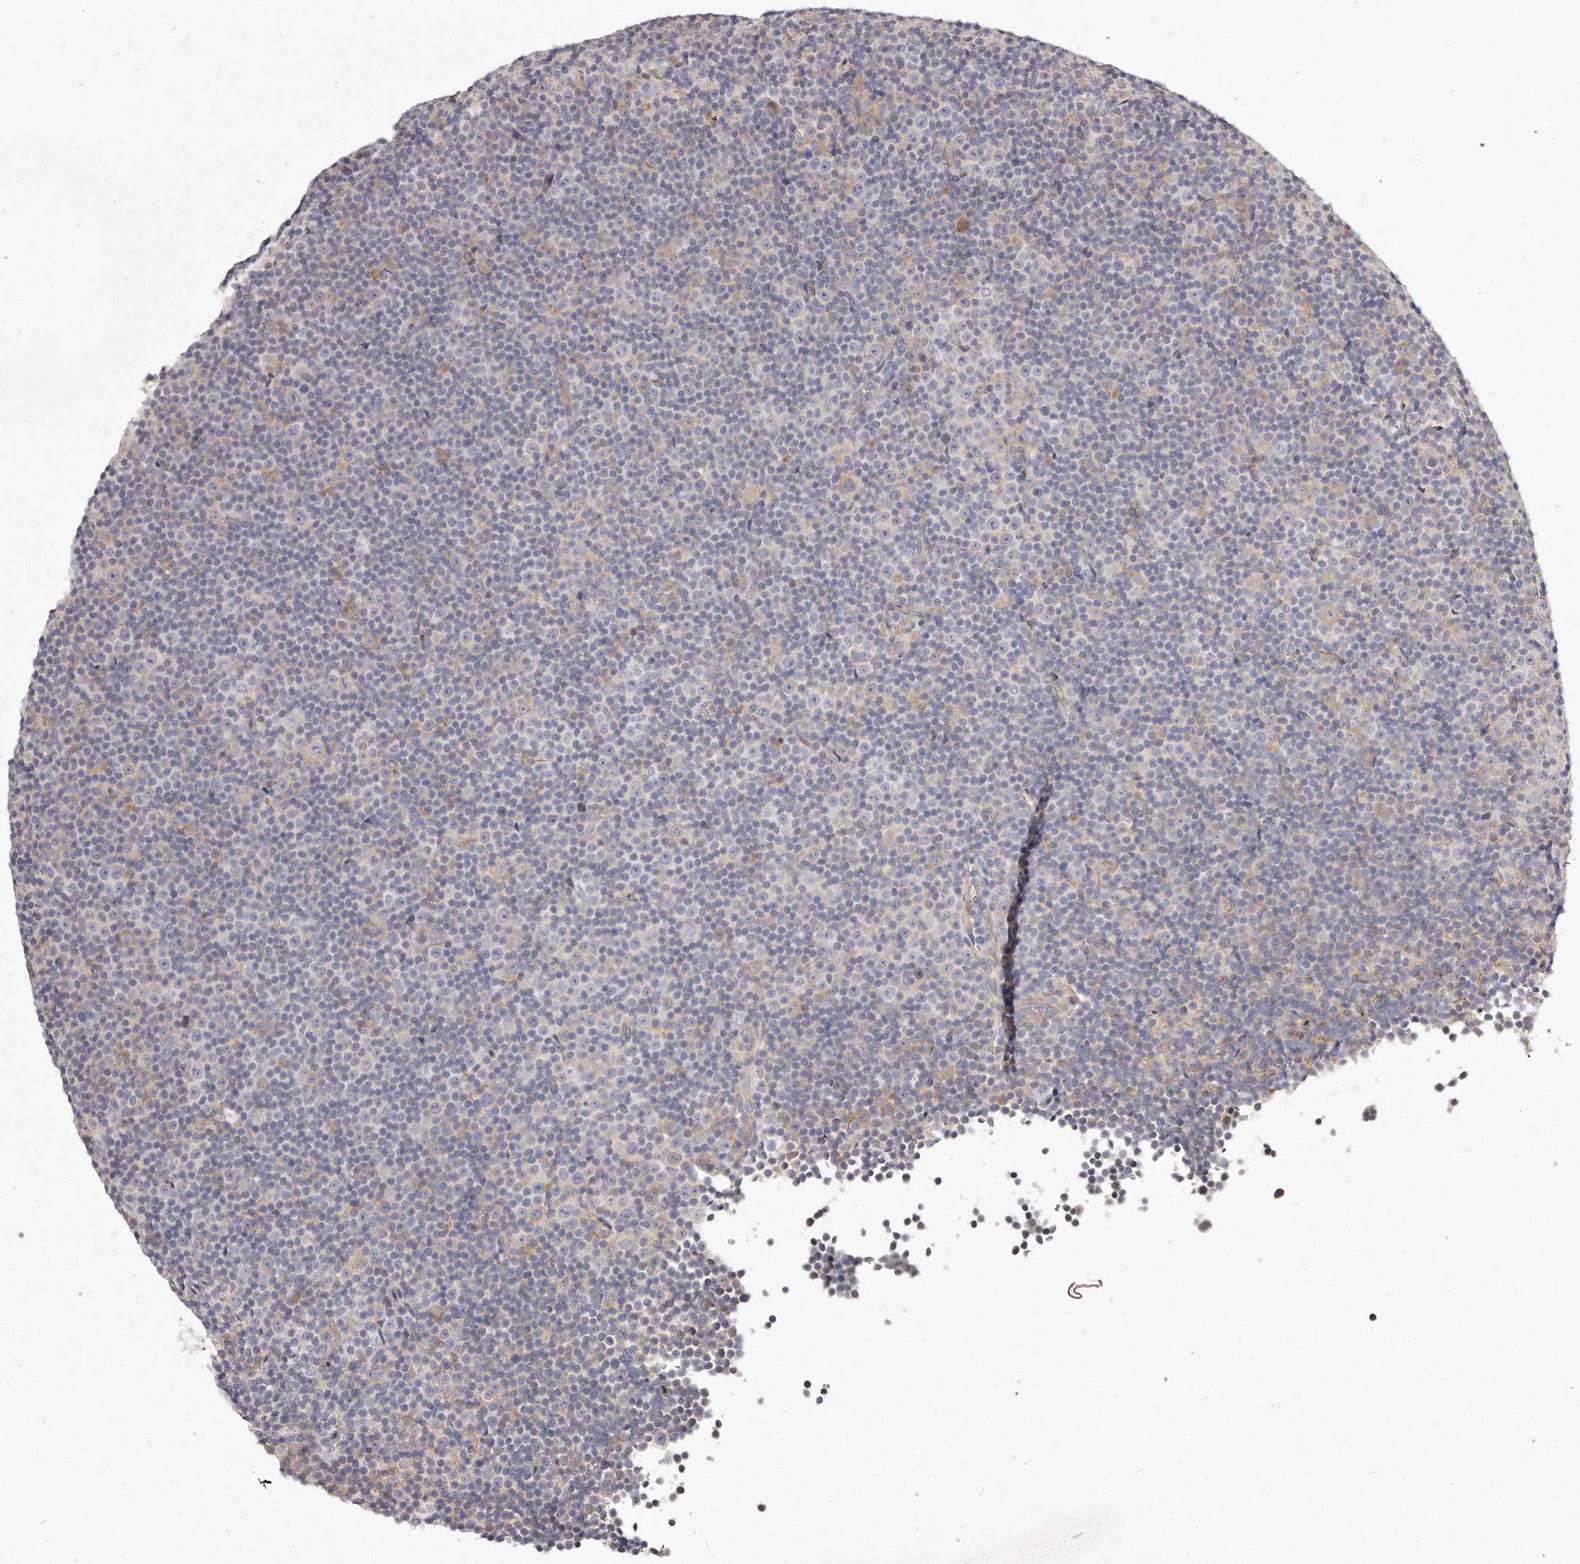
{"staining": {"intensity": "weak", "quantity": "<25%", "location": "cytoplasmic/membranous"}, "tissue": "lymphoma", "cell_type": "Tumor cells", "image_type": "cancer", "snomed": [{"axis": "morphology", "description": "Malignant lymphoma, non-Hodgkin's type, Low grade"}, {"axis": "topography", "description": "Lymph node"}], "caption": "Protein analysis of lymphoma demonstrates no significant staining in tumor cells.", "gene": "TTLL4", "patient": {"sex": "female", "age": 67}}